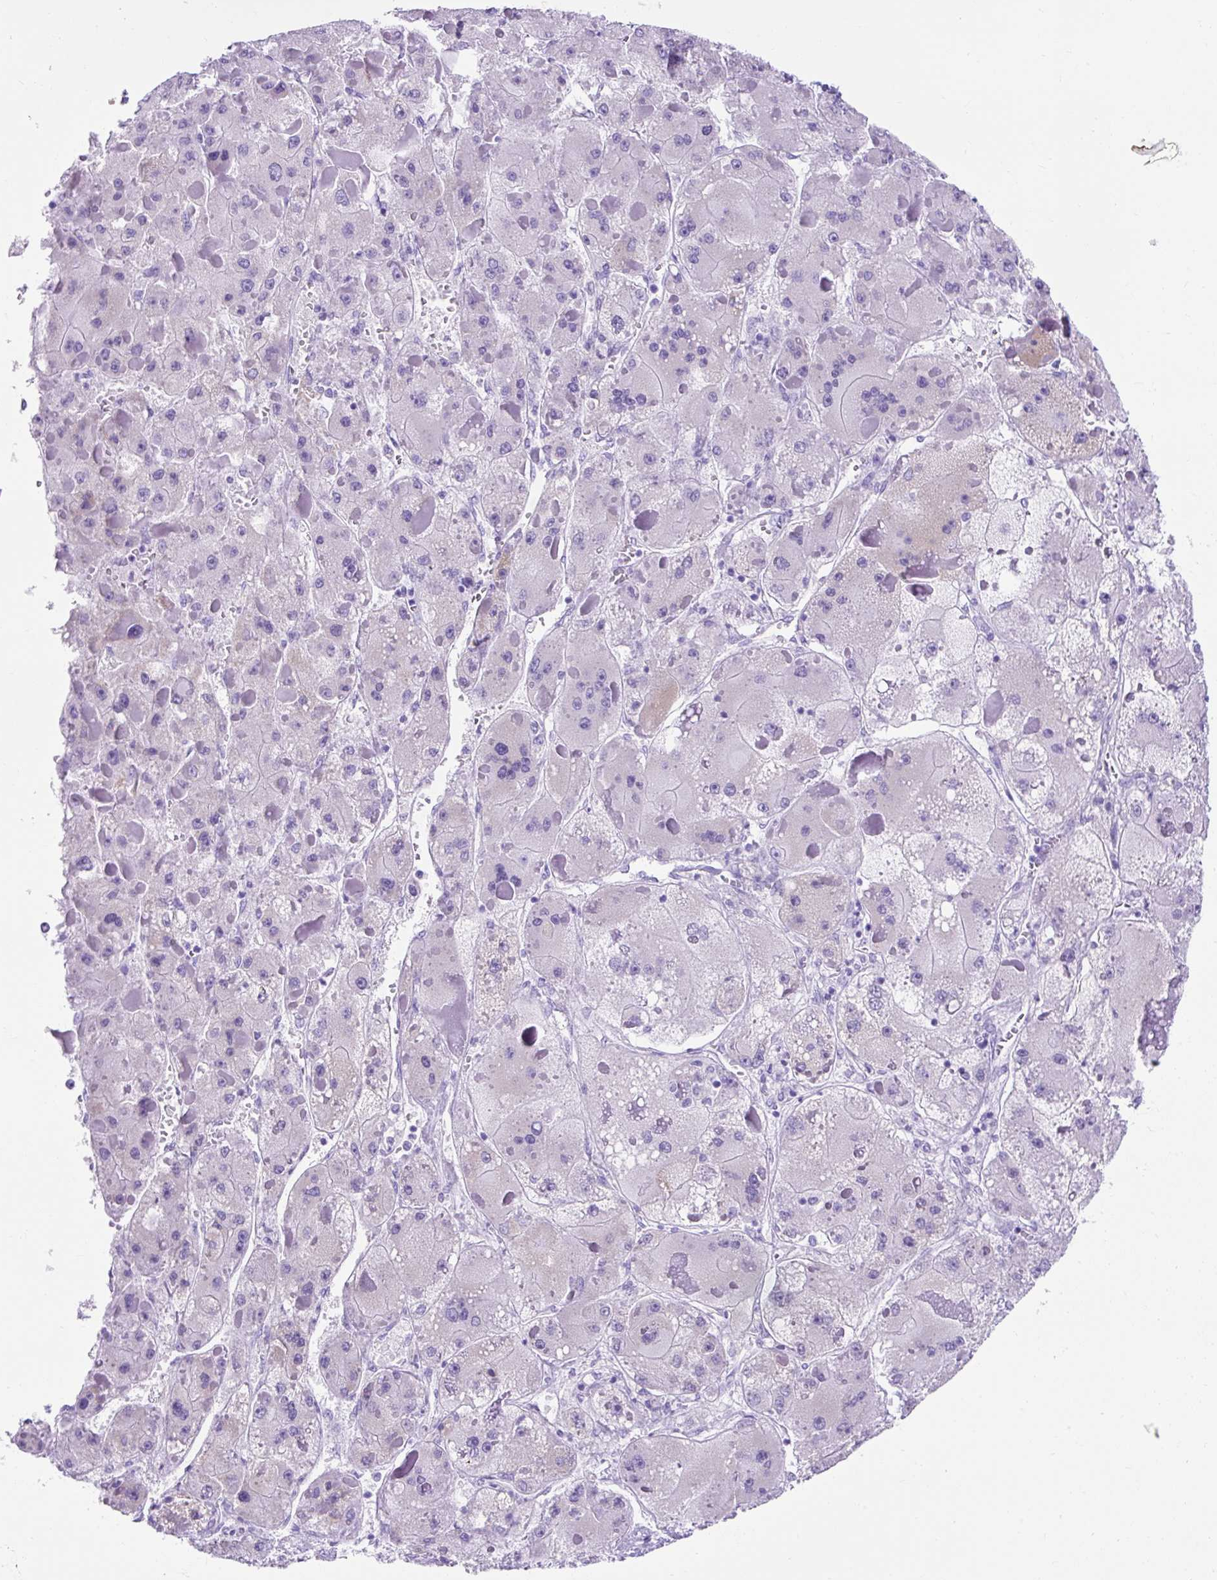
{"staining": {"intensity": "negative", "quantity": "none", "location": "none"}, "tissue": "liver cancer", "cell_type": "Tumor cells", "image_type": "cancer", "snomed": [{"axis": "morphology", "description": "Carcinoma, Hepatocellular, NOS"}, {"axis": "topography", "description": "Liver"}], "caption": "Tumor cells show no significant staining in liver cancer (hepatocellular carcinoma).", "gene": "KRT12", "patient": {"sex": "female", "age": 73}}